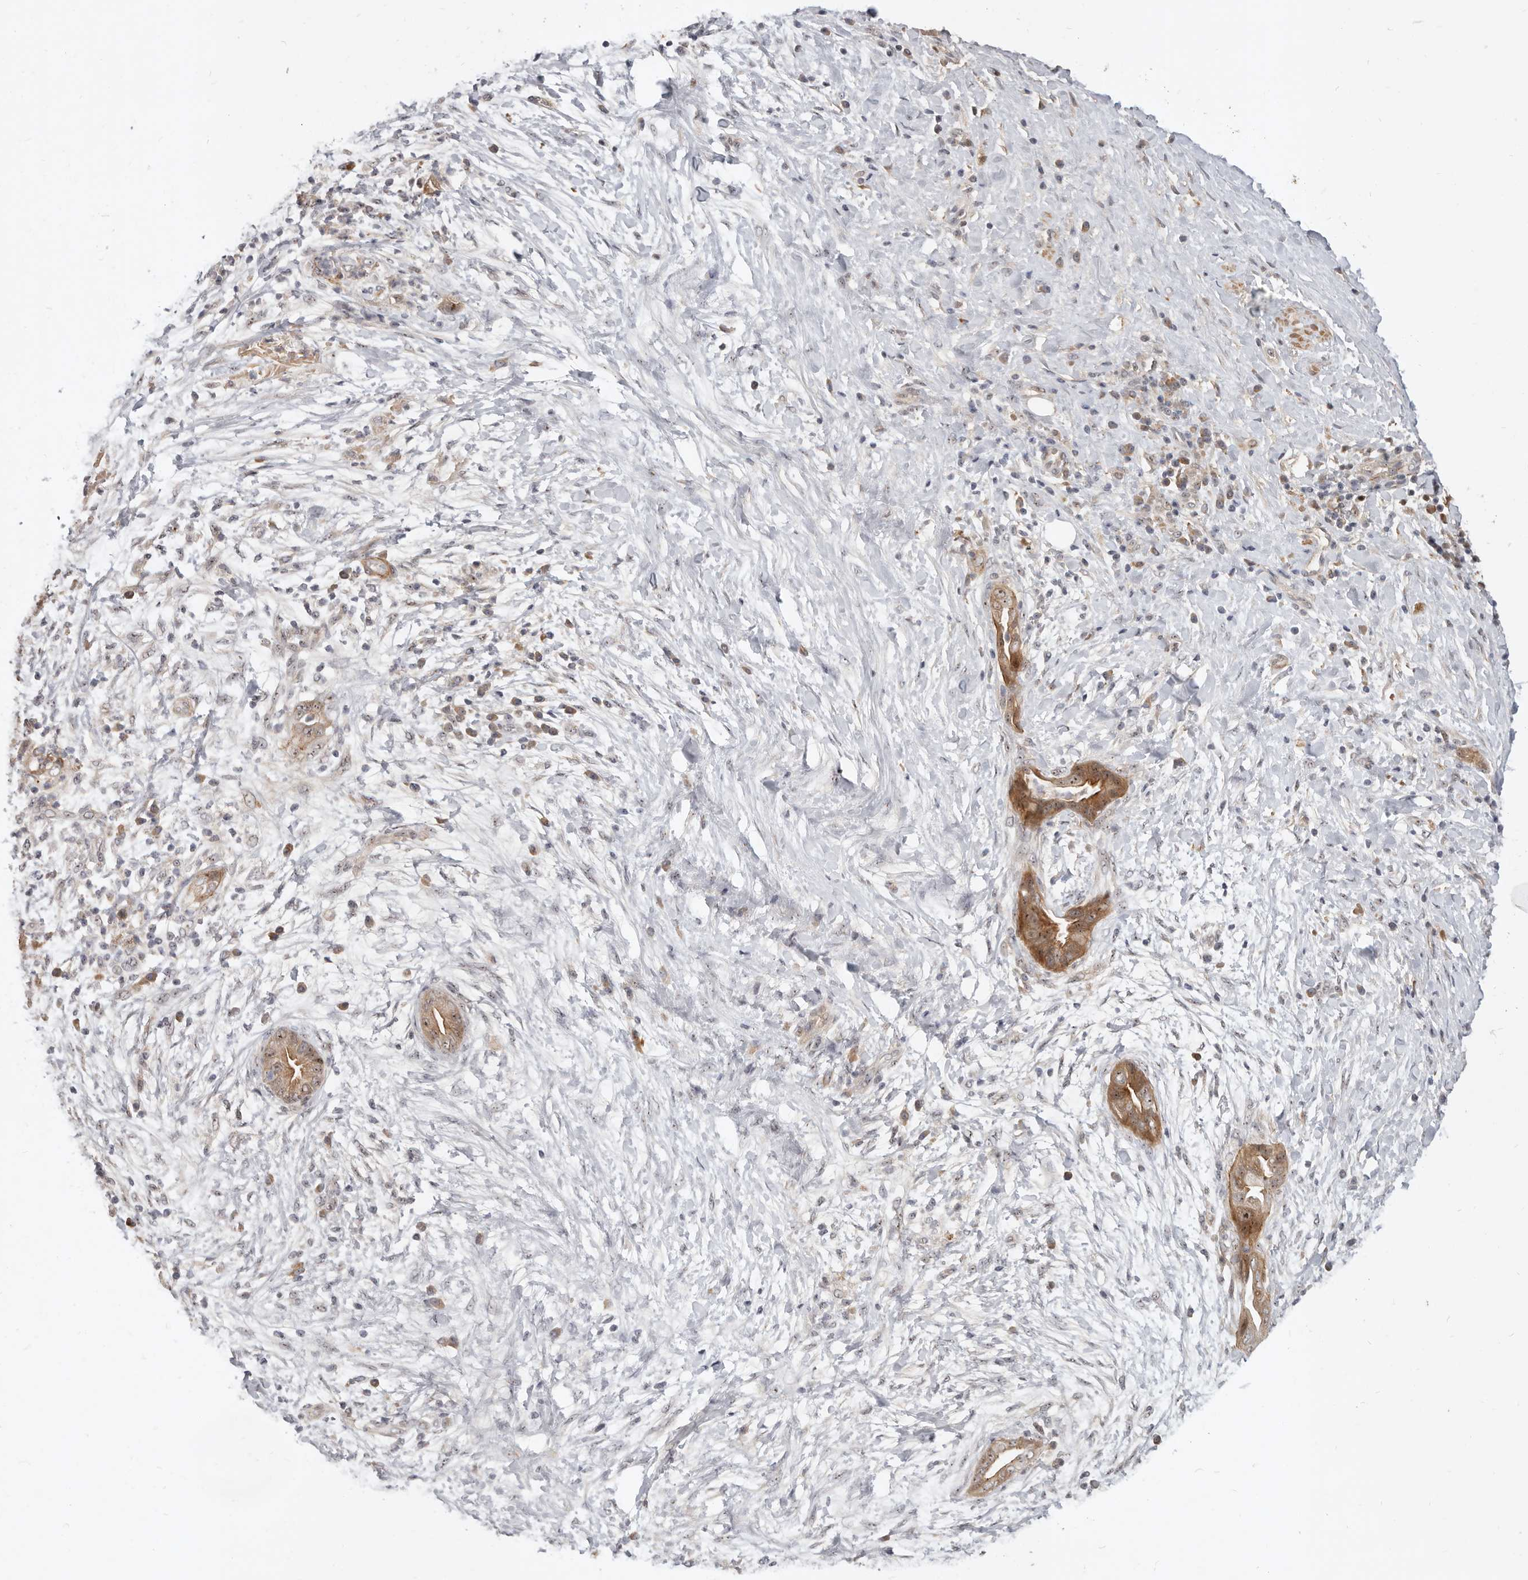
{"staining": {"intensity": "moderate", "quantity": ">75%", "location": "cytoplasmic/membranous,nuclear"}, "tissue": "pancreatic cancer", "cell_type": "Tumor cells", "image_type": "cancer", "snomed": [{"axis": "morphology", "description": "Adenocarcinoma, NOS"}, {"axis": "topography", "description": "Pancreas"}], "caption": "Protein staining by IHC exhibits moderate cytoplasmic/membranous and nuclear positivity in approximately >75% of tumor cells in pancreatic cancer (adenocarcinoma).", "gene": "MICALL2", "patient": {"sex": "male", "age": 75}}